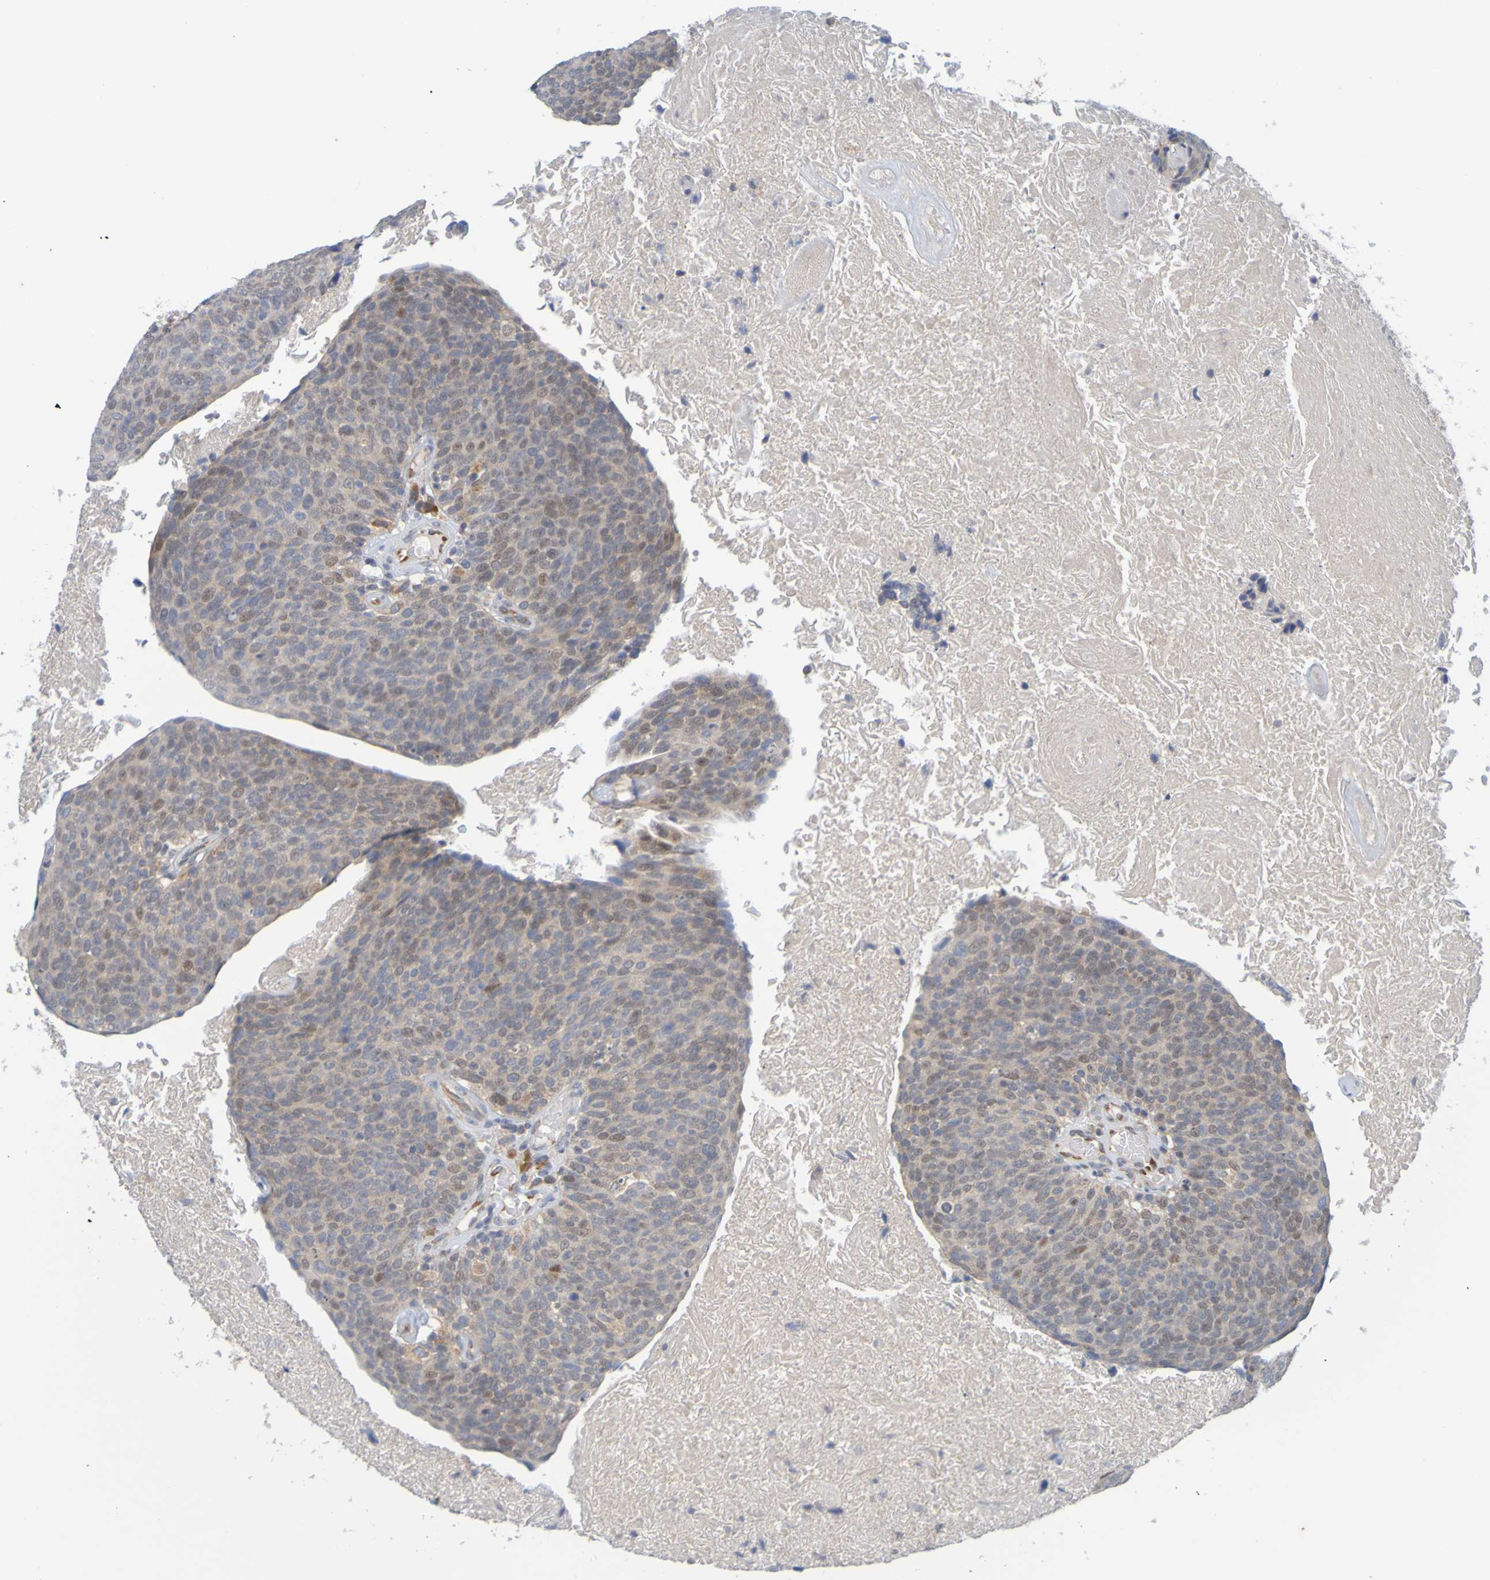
{"staining": {"intensity": "weak", "quantity": ">75%", "location": "cytoplasmic/membranous,nuclear"}, "tissue": "head and neck cancer", "cell_type": "Tumor cells", "image_type": "cancer", "snomed": [{"axis": "morphology", "description": "Squamous cell carcinoma, NOS"}, {"axis": "morphology", "description": "Squamous cell carcinoma, metastatic, NOS"}, {"axis": "topography", "description": "Lymph node"}, {"axis": "topography", "description": "Head-Neck"}], "caption": "This micrograph shows IHC staining of head and neck cancer, with low weak cytoplasmic/membranous and nuclear expression in about >75% of tumor cells.", "gene": "MOGS", "patient": {"sex": "male", "age": 62}}